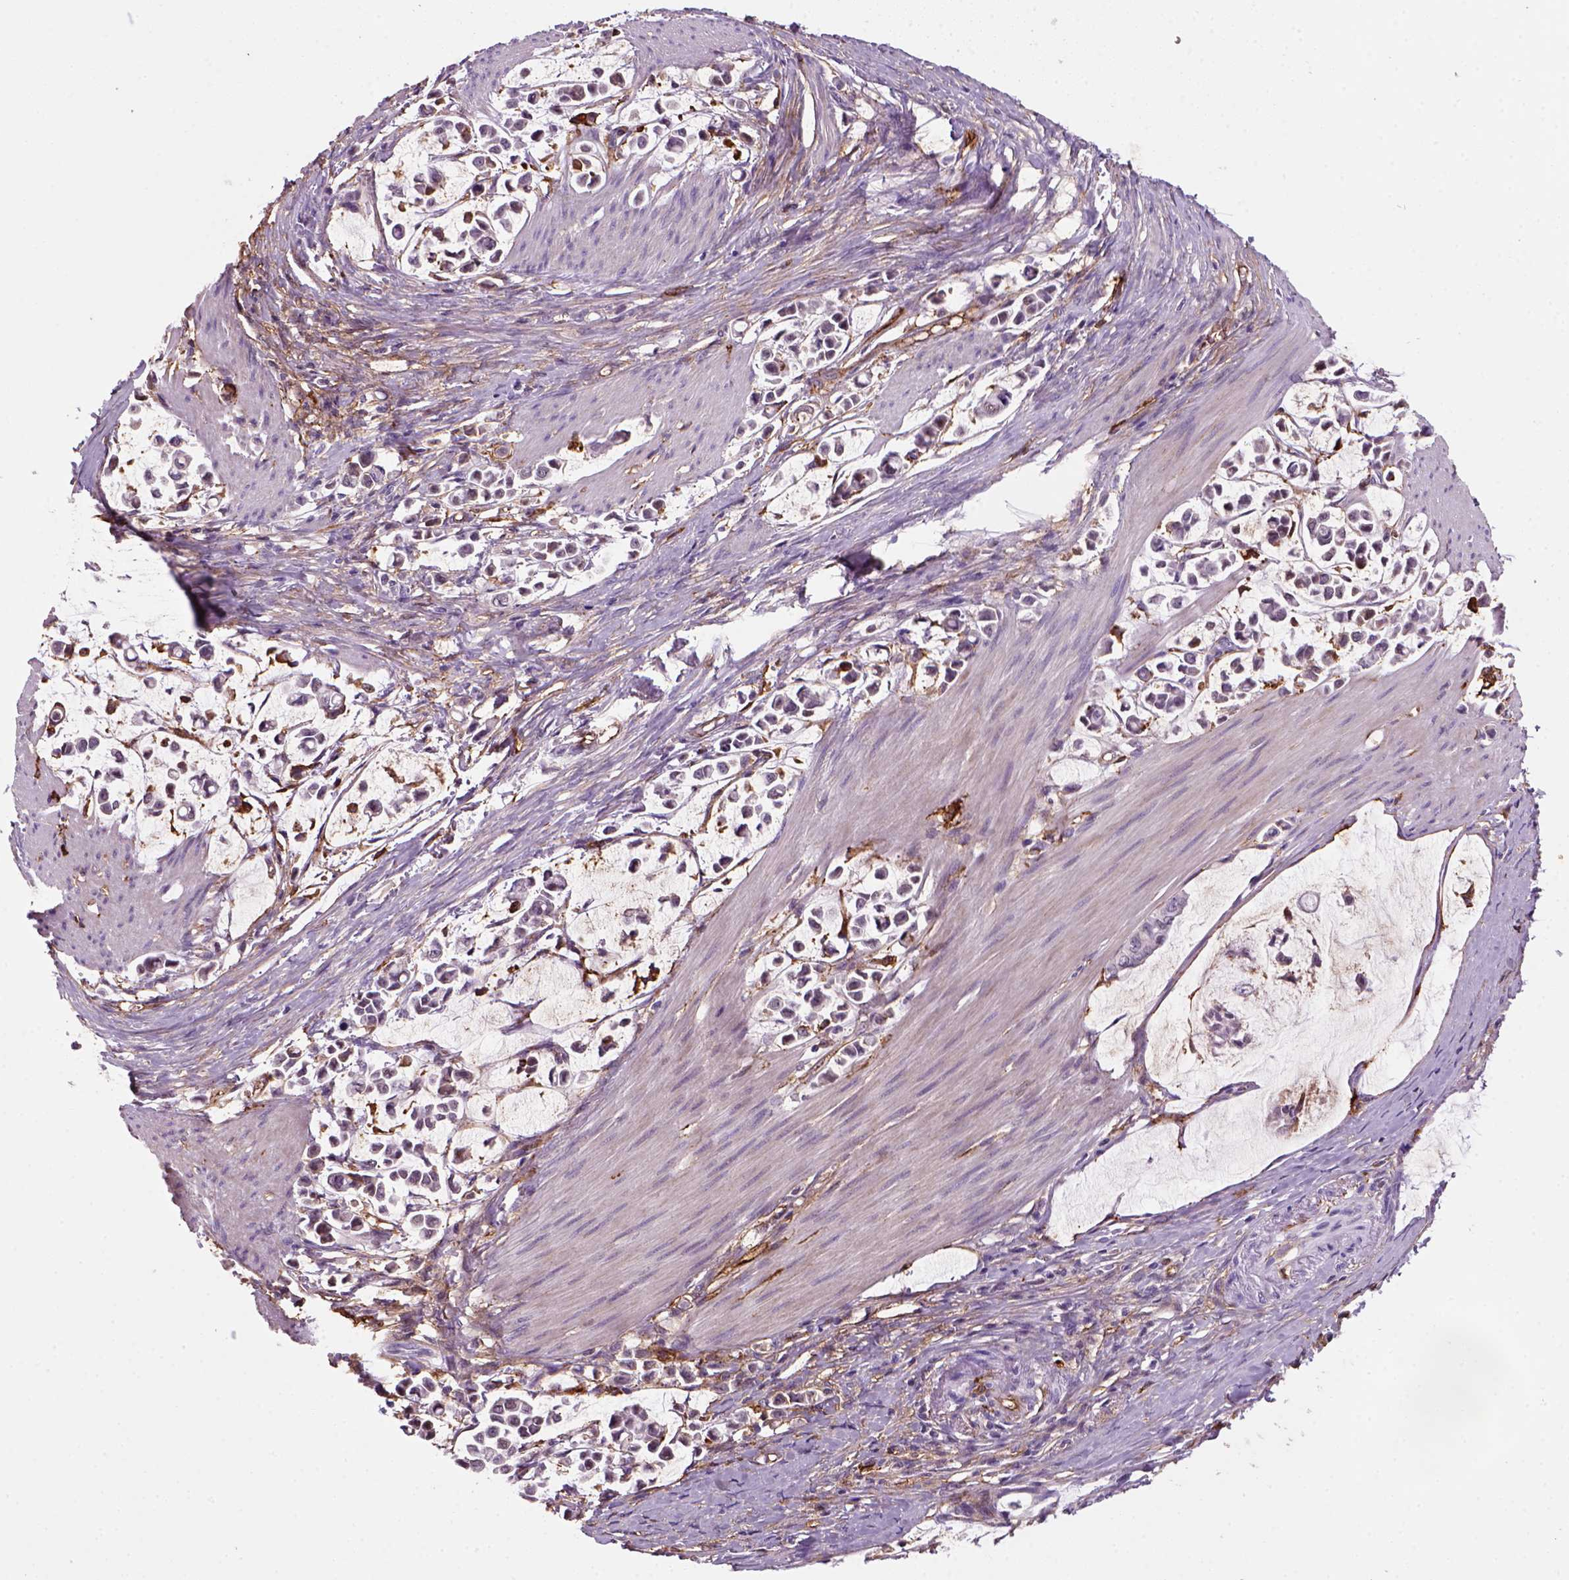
{"staining": {"intensity": "negative", "quantity": "none", "location": "none"}, "tissue": "stomach cancer", "cell_type": "Tumor cells", "image_type": "cancer", "snomed": [{"axis": "morphology", "description": "Adenocarcinoma, NOS"}, {"axis": "topography", "description": "Stomach"}], "caption": "Histopathology image shows no protein staining in tumor cells of adenocarcinoma (stomach) tissue.", "gene": "MARCKS", "patient": {"sex": "male", "age": 82}}